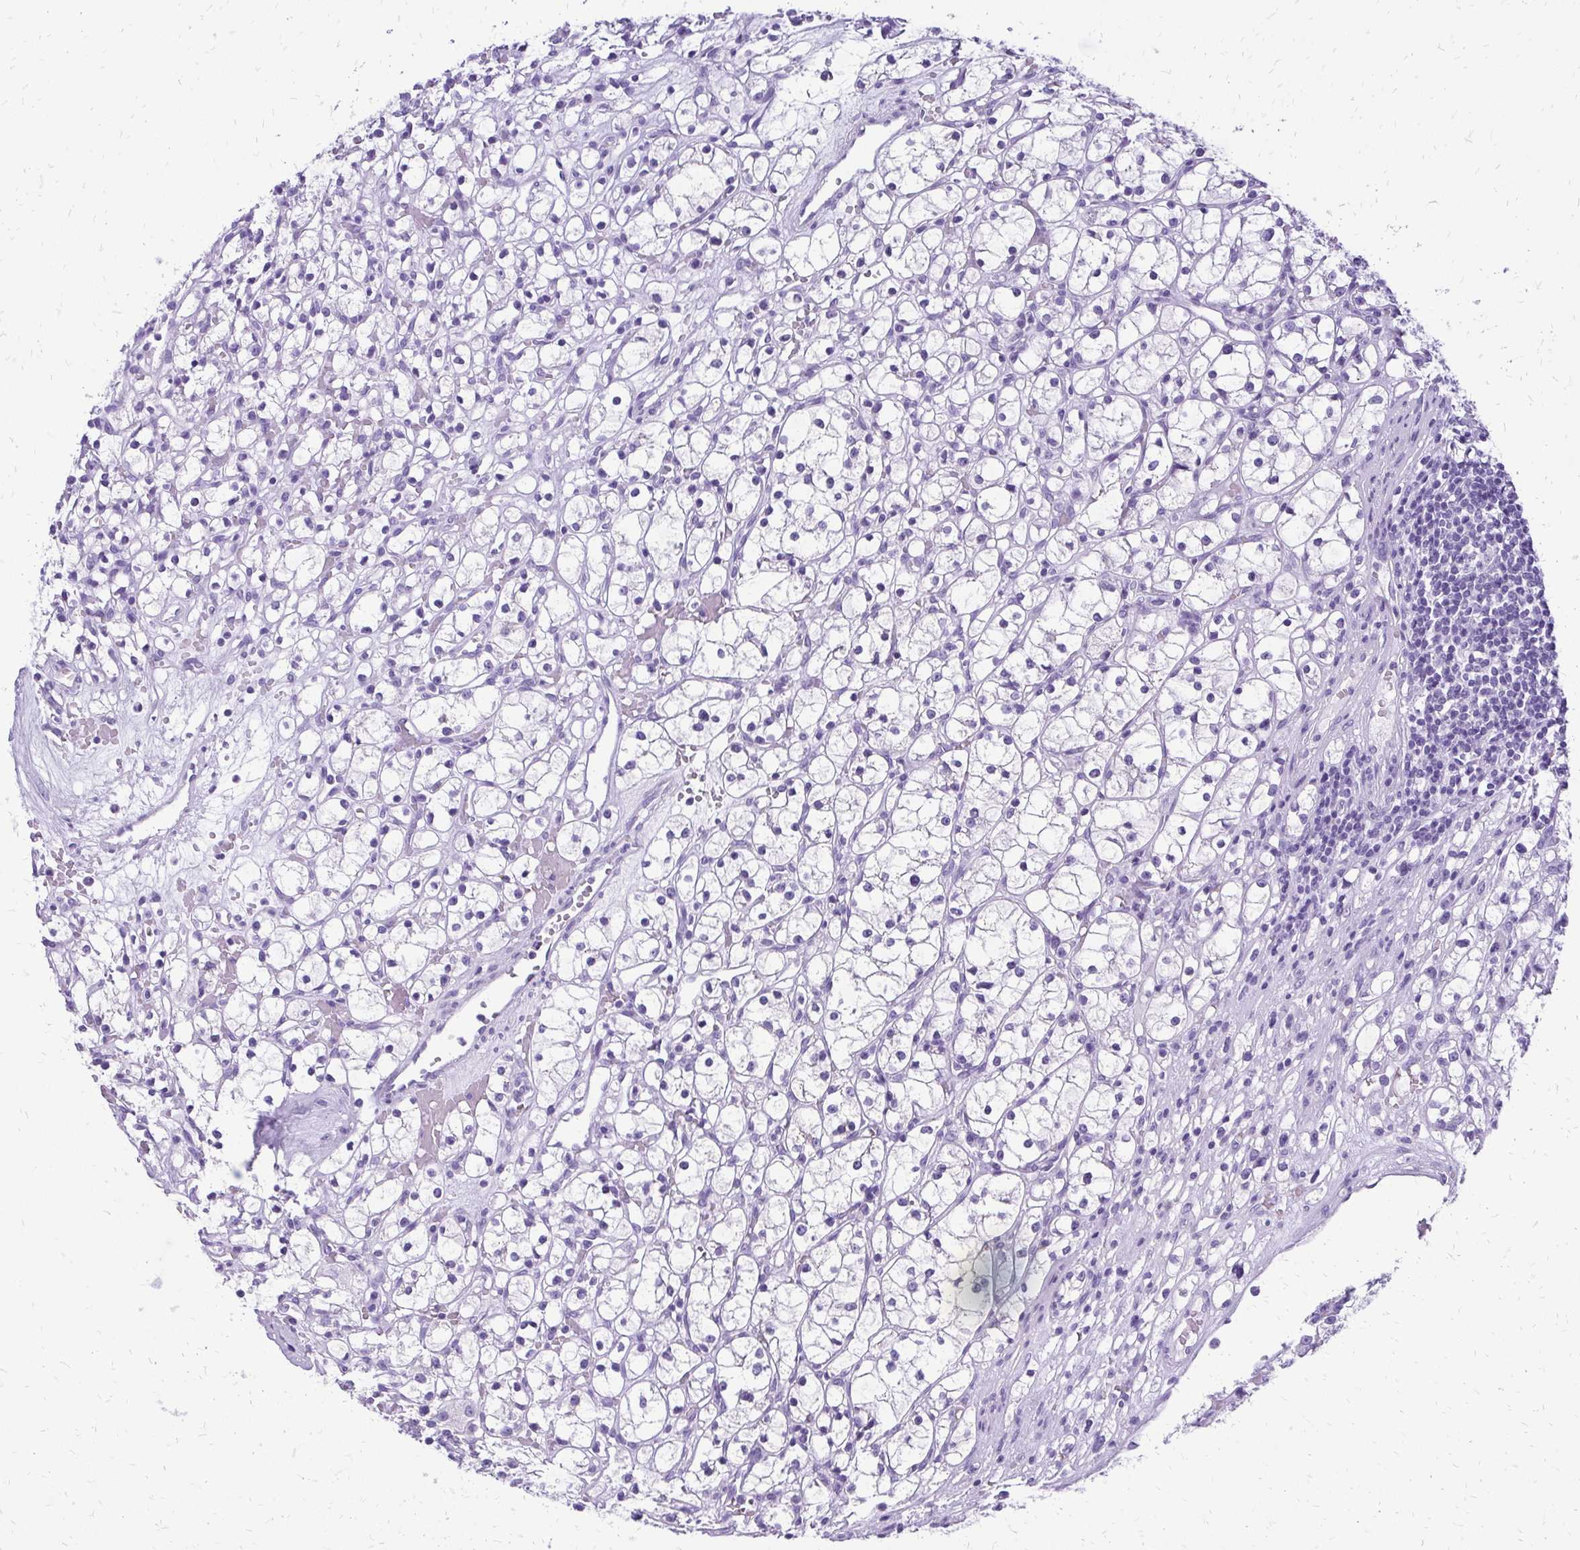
{"staining": {"intensity": "negative", "quantity": "none", "location": "none"}, "tissue": "renal cancer", "cell_type": "Tumor cells", "image_type": "cancer", "snomed": [{"axis": "morphology", "description": "Adenocarcinoma, NOS"}, {"axis": "topography", "description": "Kidney"}], "caption": "An immunohistochemistry (IHC) image of renal cancer (adenocarcinoma) is shown. There is no staining in tumor cells of renal cancer (adenocarcinoma). (Immunohistochemistry (ihc), brightfield microscopy, high magnification).", "gene": "SLC32A1", "patient": {"sex": "female", "age": 59}}